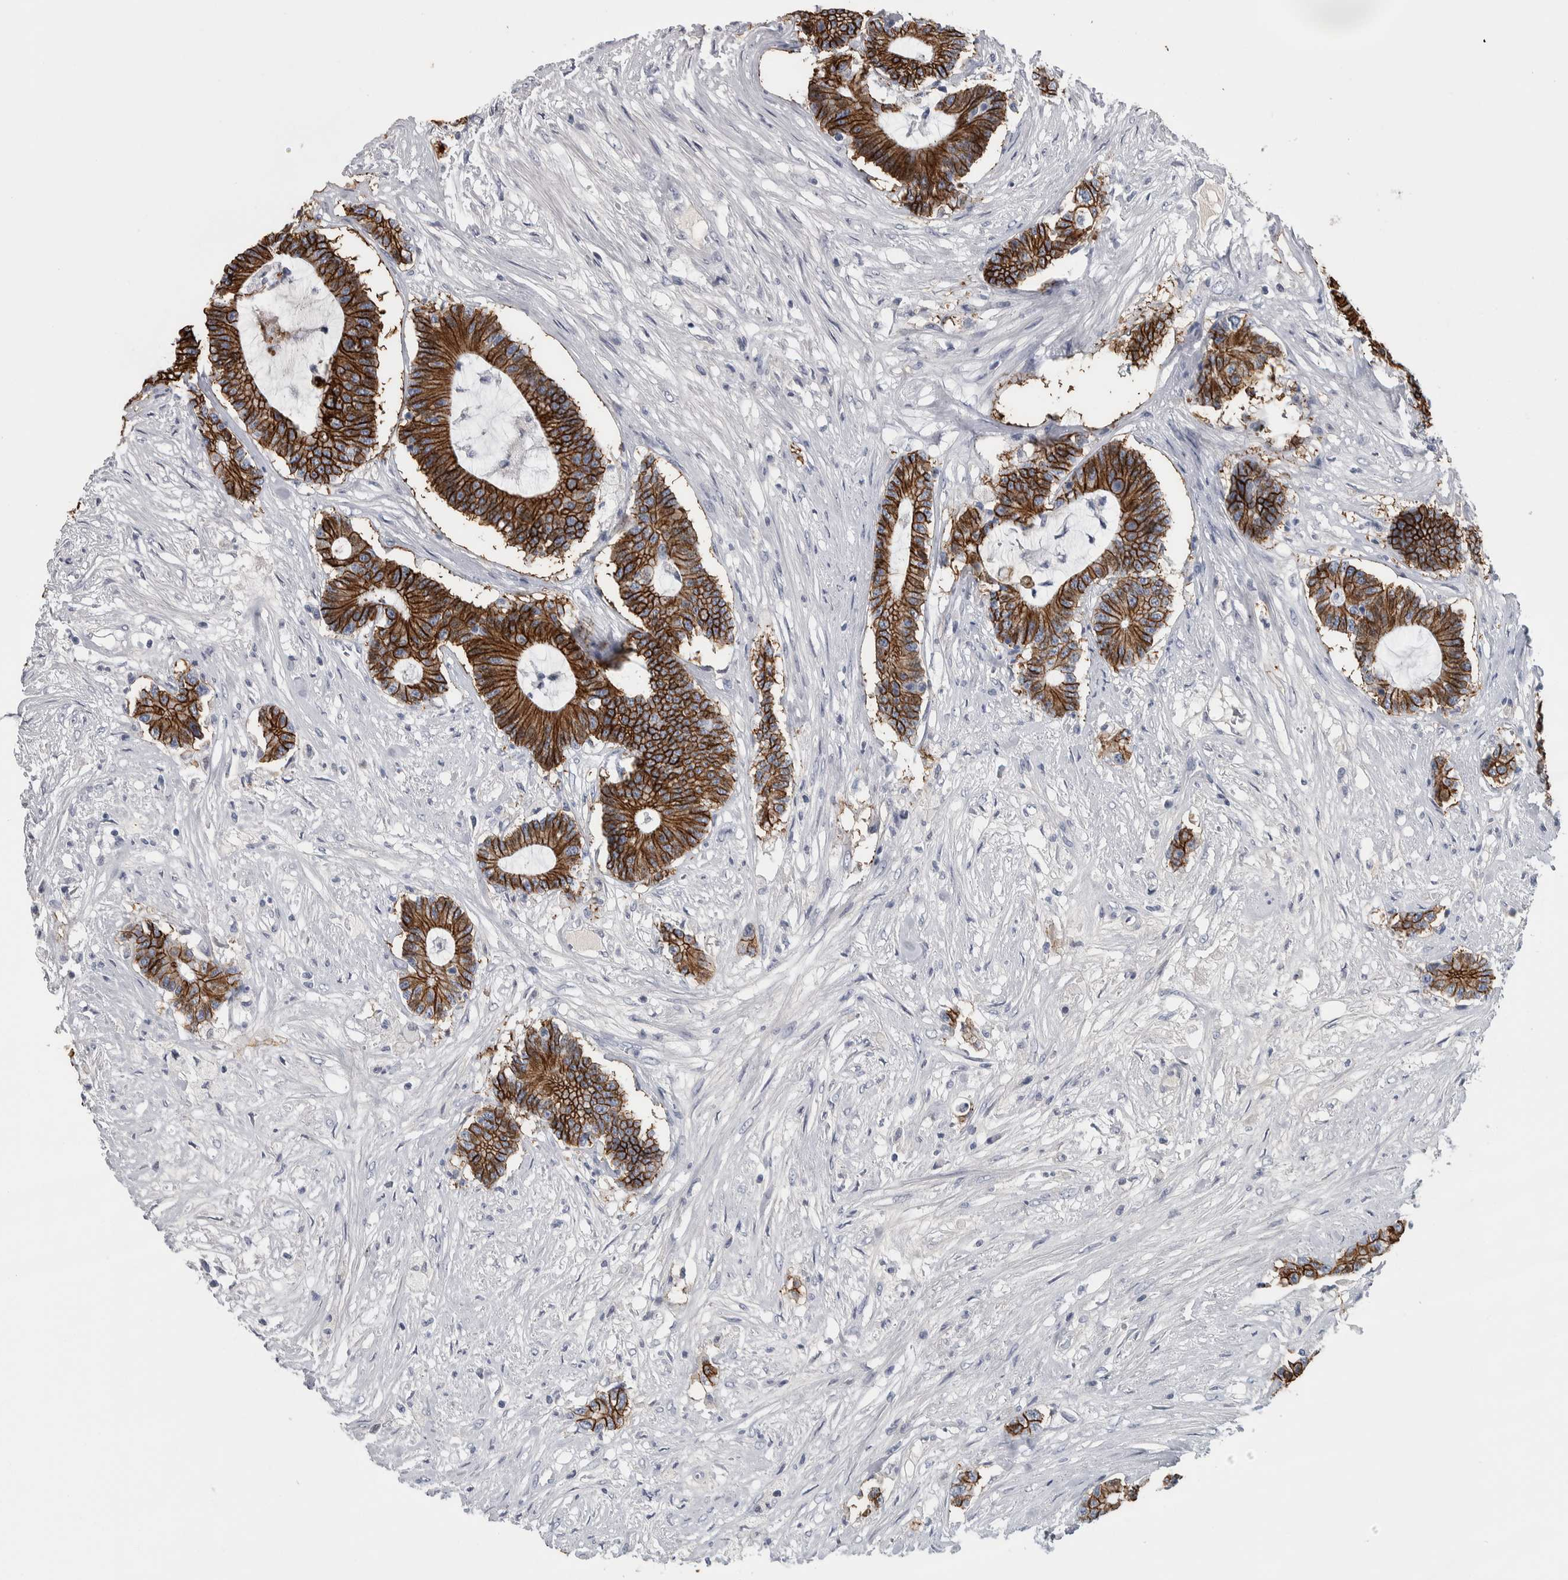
{"staining": {"intensity": "strong", "quantity": ">75%", "location": "cytoplasmic/membranous"}, "tissue": "colorectal cancer", "cell_type": "Tumor cells", "image_type": "cancer", "snomed": [{"axis": "morphology", "description": "Adenocarcinoma, NOS"}, {"axis": "topography", "description": "Colon"}], "caption": "A high-resolution image shows IHC staining of colorectal cancer (adenocarcinoma), which shows strong cytoplasmic/membranous expression in about >75% of tumor cells.", "gene": "CDH17", "patient": {"sex": "female", "age": 84}}